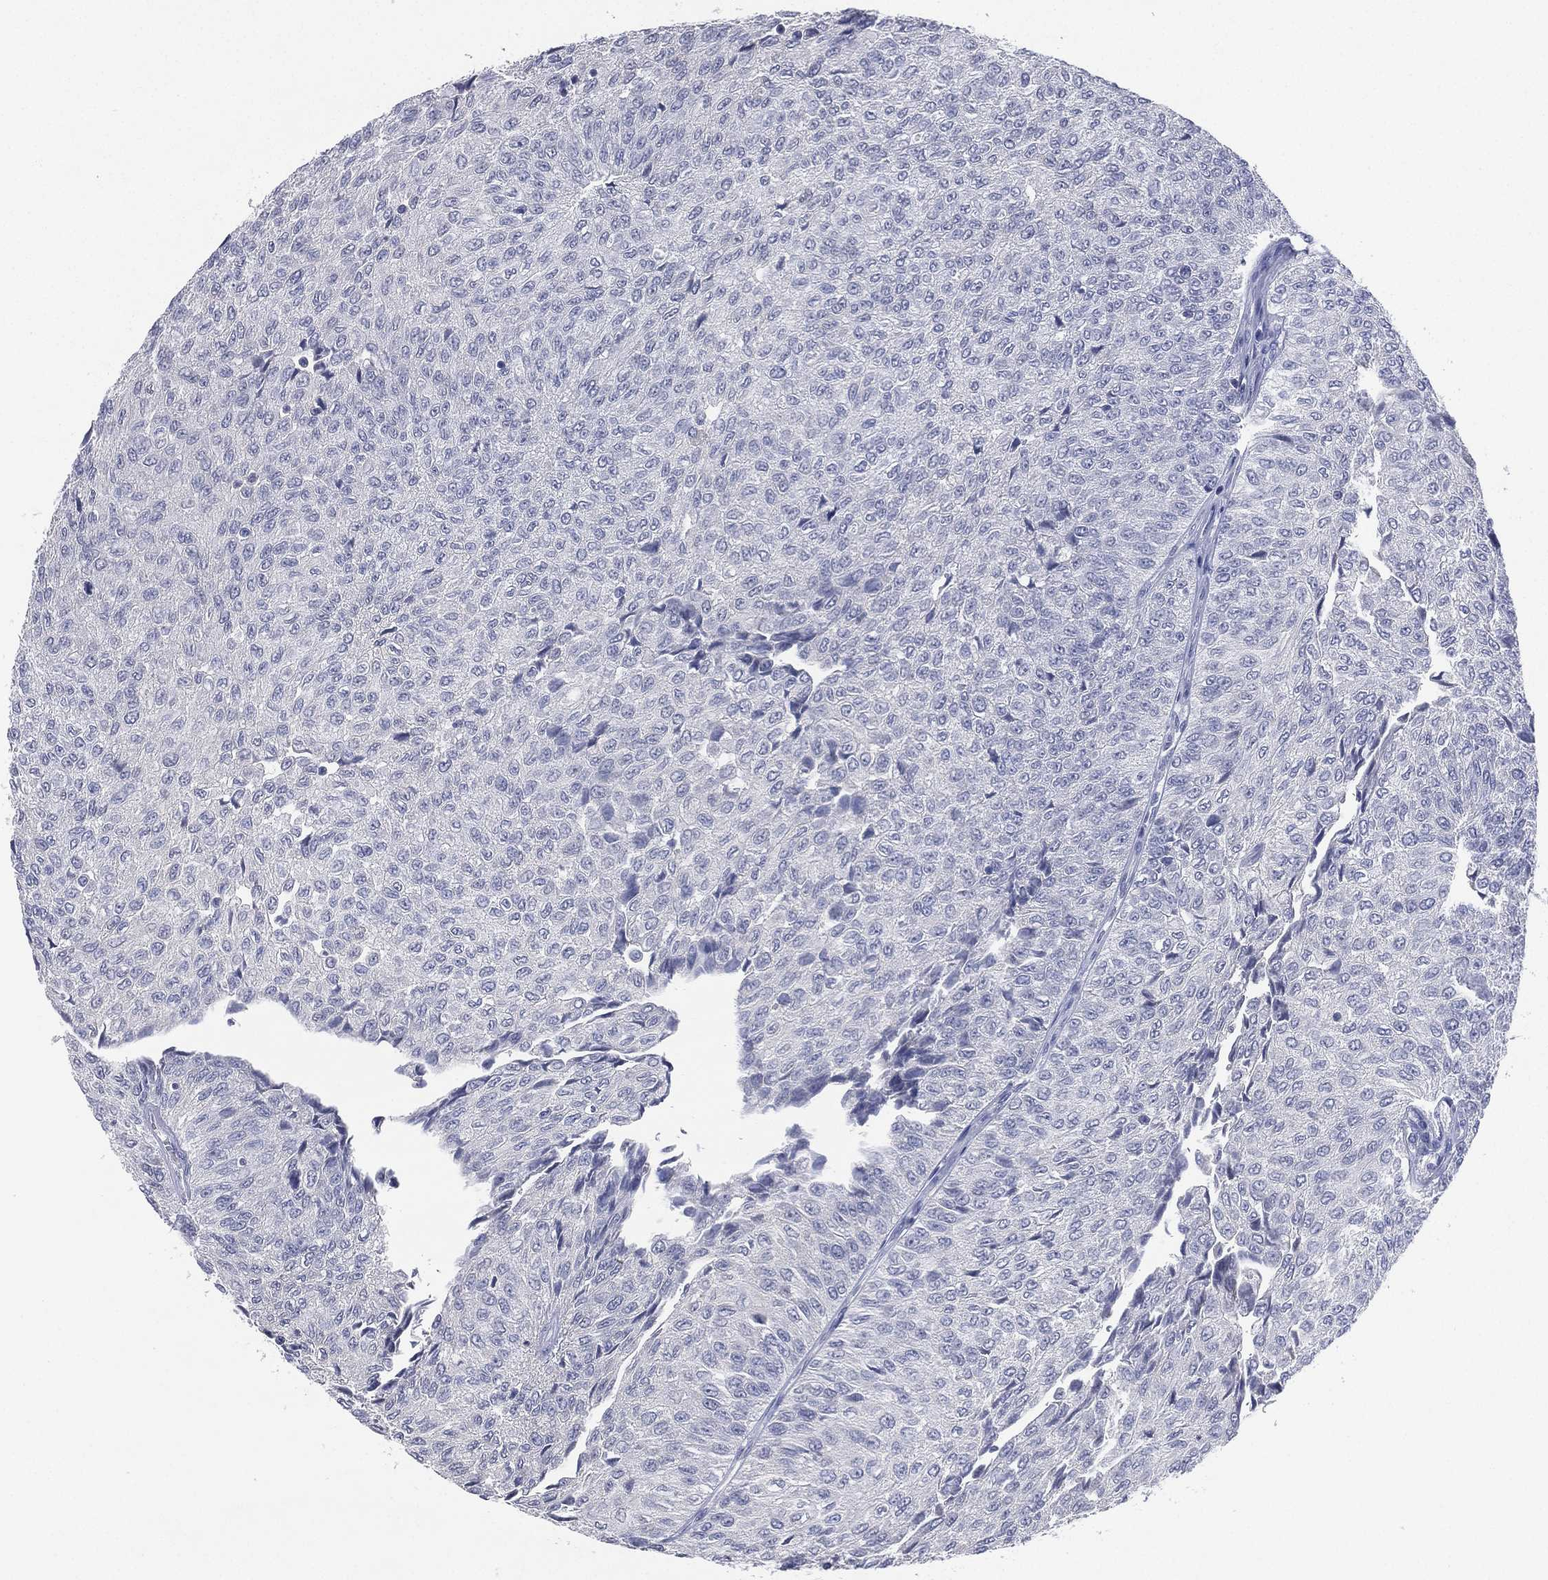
{"staining": {"intensity": "negative", "quantity": "none", "location": "none"}, "tissue": "urothelial cancer", "cell_type": "Tumor cells", "image_type": "cancer", "snomed": [{"axis": "morphology", "description": "Urothelial carcinoma, Low grade"}, {"axis": "topography", "description": "Urinary bladder"}], "caption": "There is no significant staining in tumor cells of low-grade urothelial carcinoma.", "gene": "KRT35", "patient": {"sex": "male", "age": 78}}